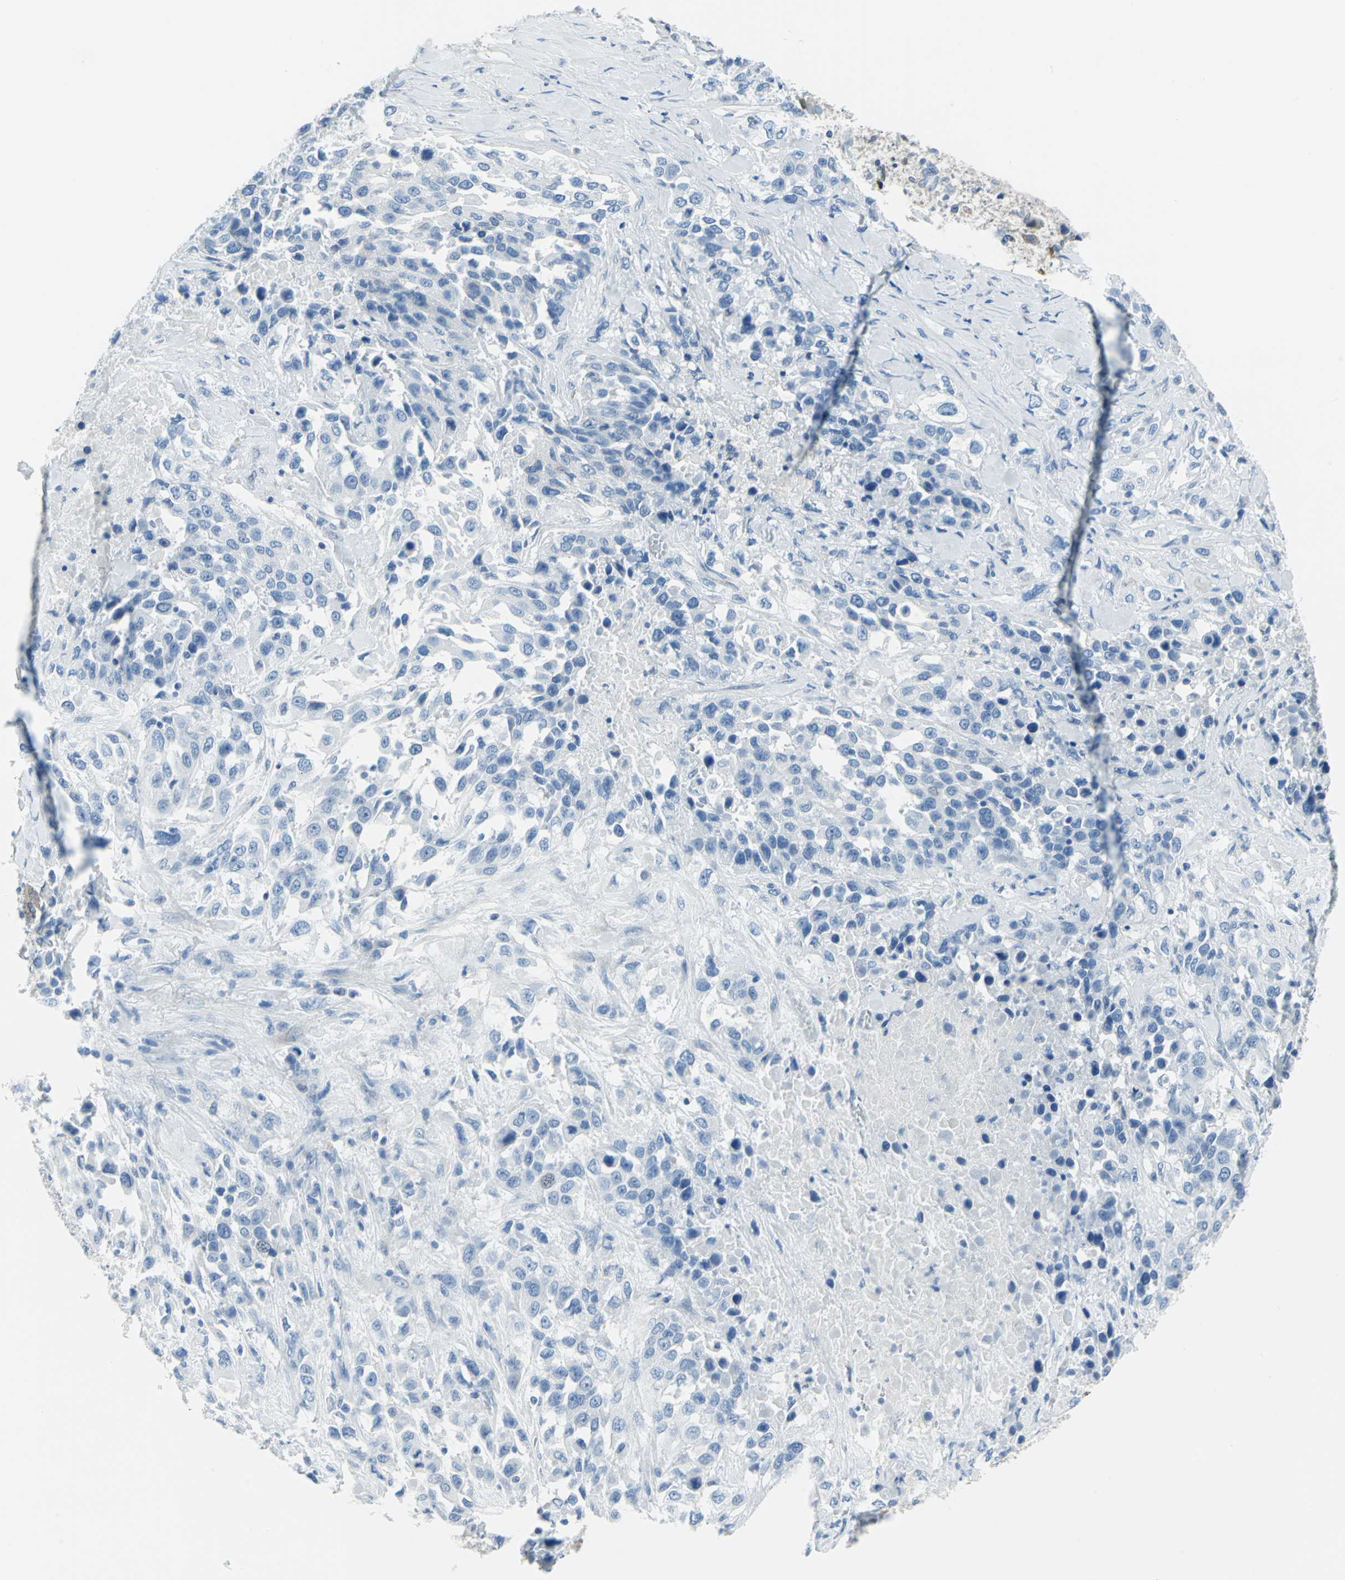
{"staining": {"intensity": "negative", "quantity": "none", "location": "none"}, "tissue": "urothelial cancer", "cell_type": "Tumor cells", "image_type": "cancer", "snomed": [{"axis": "morphology", "description": "Urothelial carcinoma, High grade"}, {"axis": "topography", "description": "Urinary bladder"}], "caption": "High magnification brightfield microscopy of urothelial cancer stained with DAB (brown) and counterstained with hematoxylin (blue): tumor cells show no significant positivity.", "gene": "CYB5A", "patient": {"sex": "female", "age": 80}}